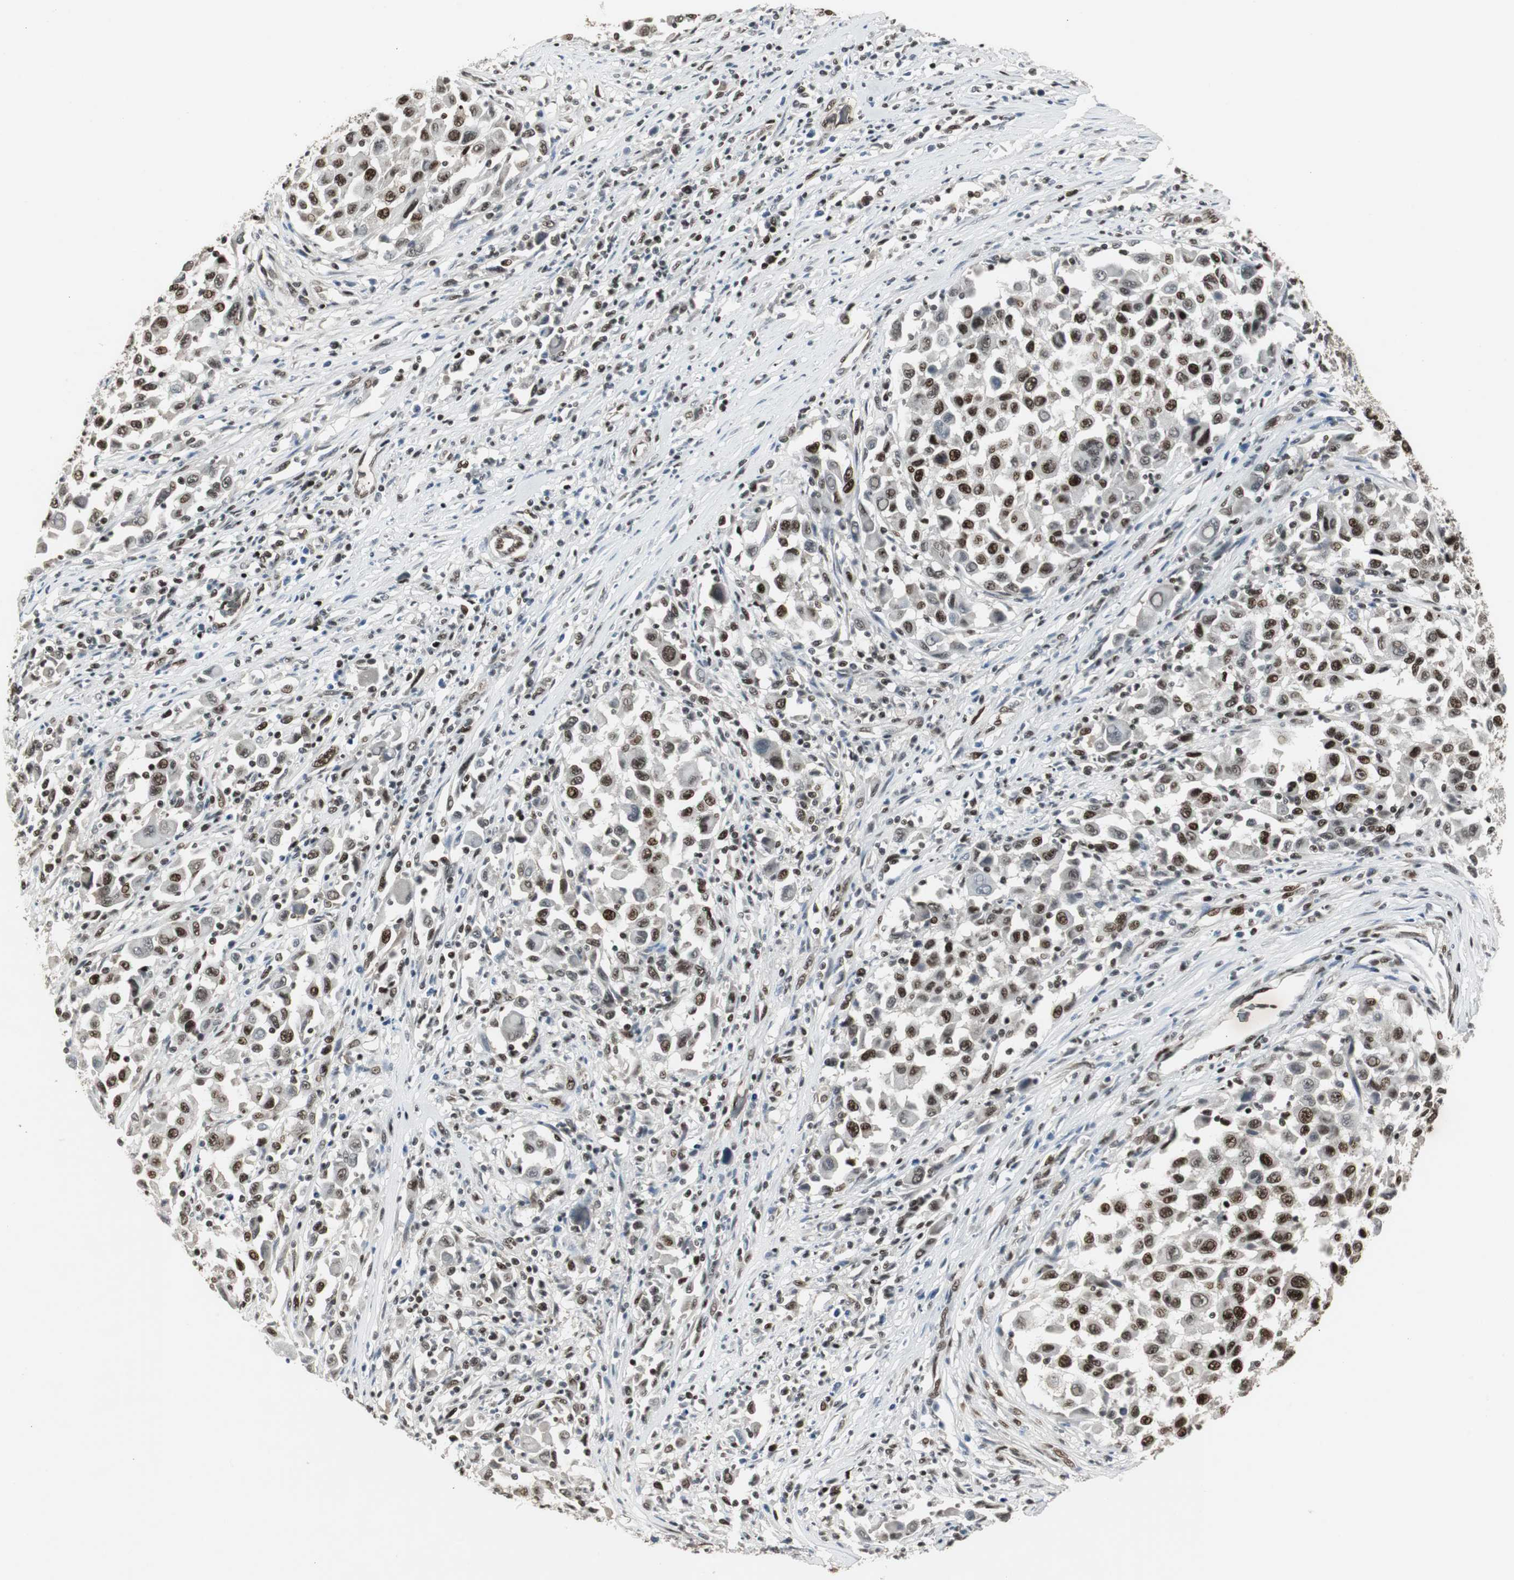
{"staining": {"intensity": "strong", "quantity": ">75%", "location": "nuclear"}, "tissue": "melanoma", "cell_type": "Tumor cells", "image_type": "cancer", "snomed": [{"axis": "morphology", "description": "Malignant melanoma, Metastatic site"}, {"axis": "topography", "description": "Lymph node"}], "caption": "Malignant melanoma (metastatic site) stained for a protein exhibits strong nuclear positivity in tumor cells.", "gene": "TAF5", "patient": {"sex": "male", "age": 61}}